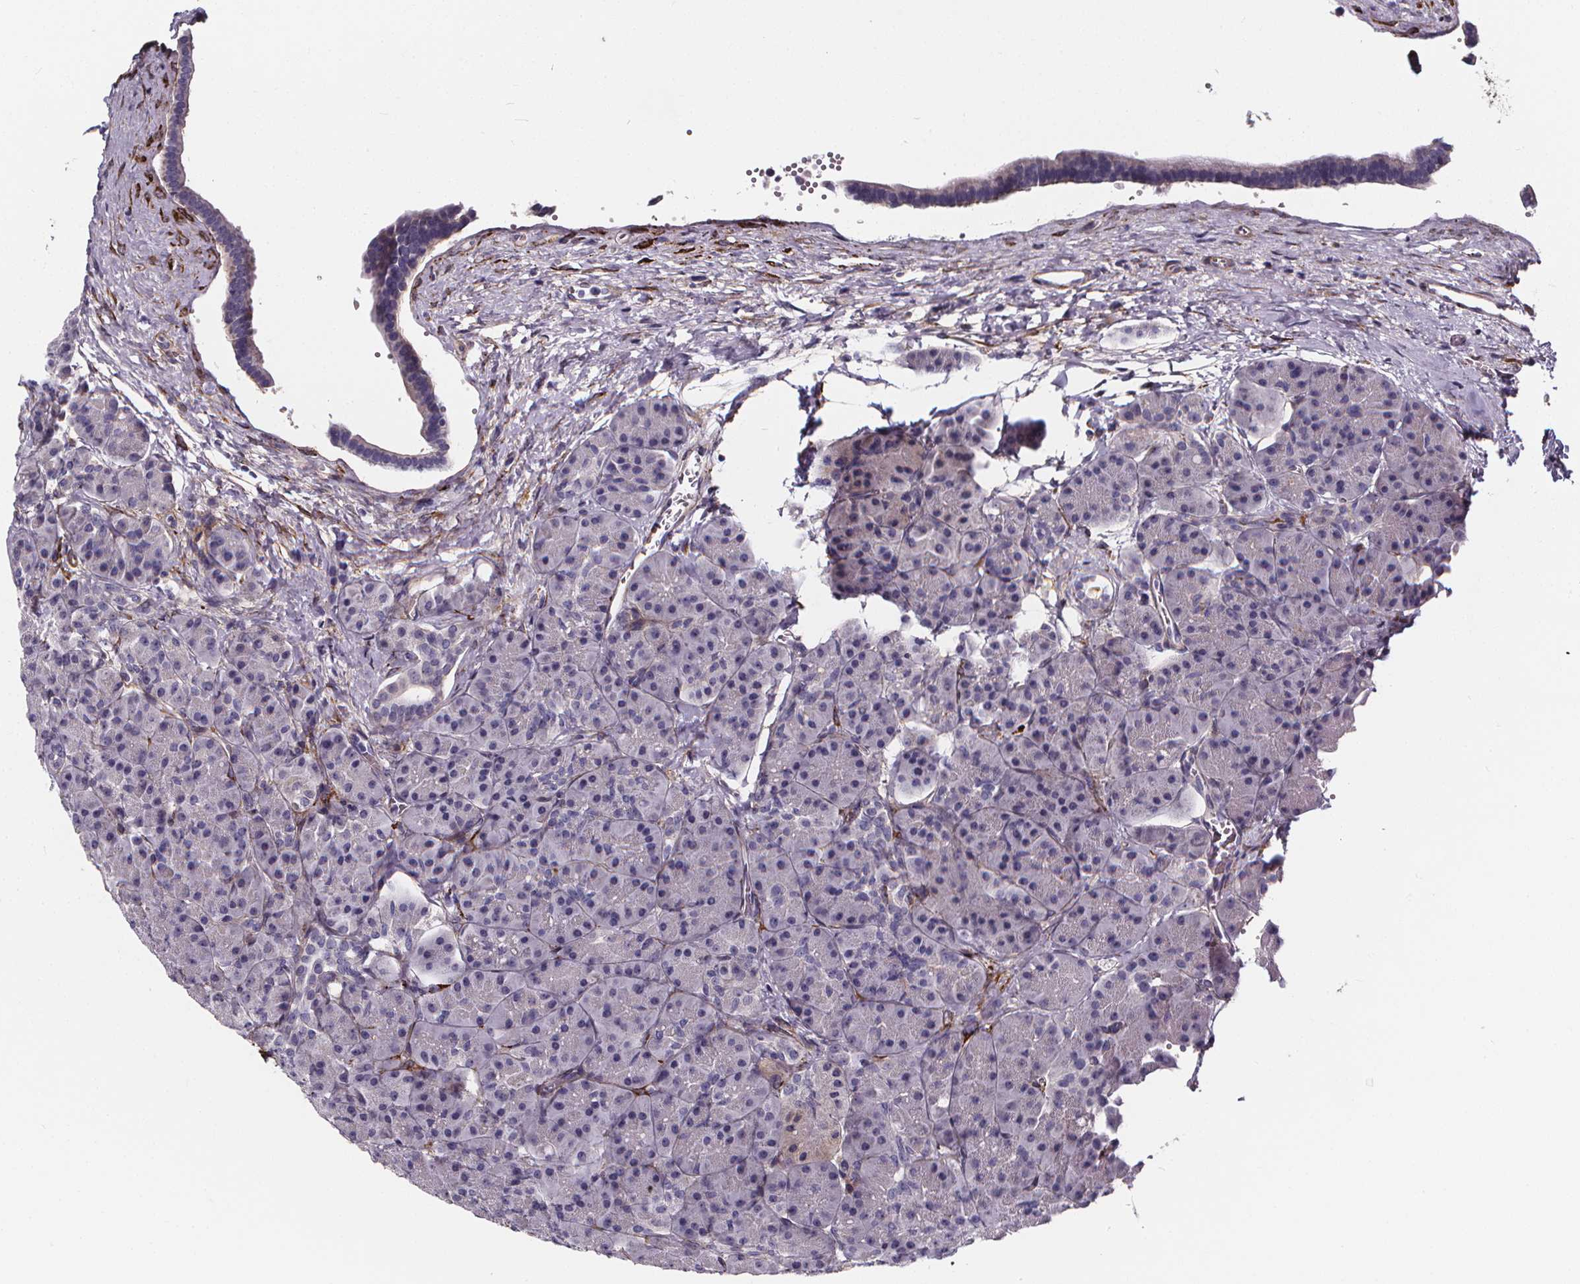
{"staining": {"intensity": "negative", "quantity": "none", "location": "none"}, "tissue": "pancreas", "cell_type": "Exocrine glandular cells", "image_type": "normal", "snomed": [{"axis": "morphology", "description": "Normal tissue, NOS"}, {"axis": "topography", "description": "Pancreas"}], "caption": "Immunohistochemistry photomicrograph of unremarkable pancreas: pancreas stained with DAB exhibits no significant protein staining in exocrine glandular cells. The staining is performed using DAB brown chromogen with nuclei counter-stained in using hematoxylin.", "gene": "AEBP1", "patient": {"sex": "male", "age": 57}}